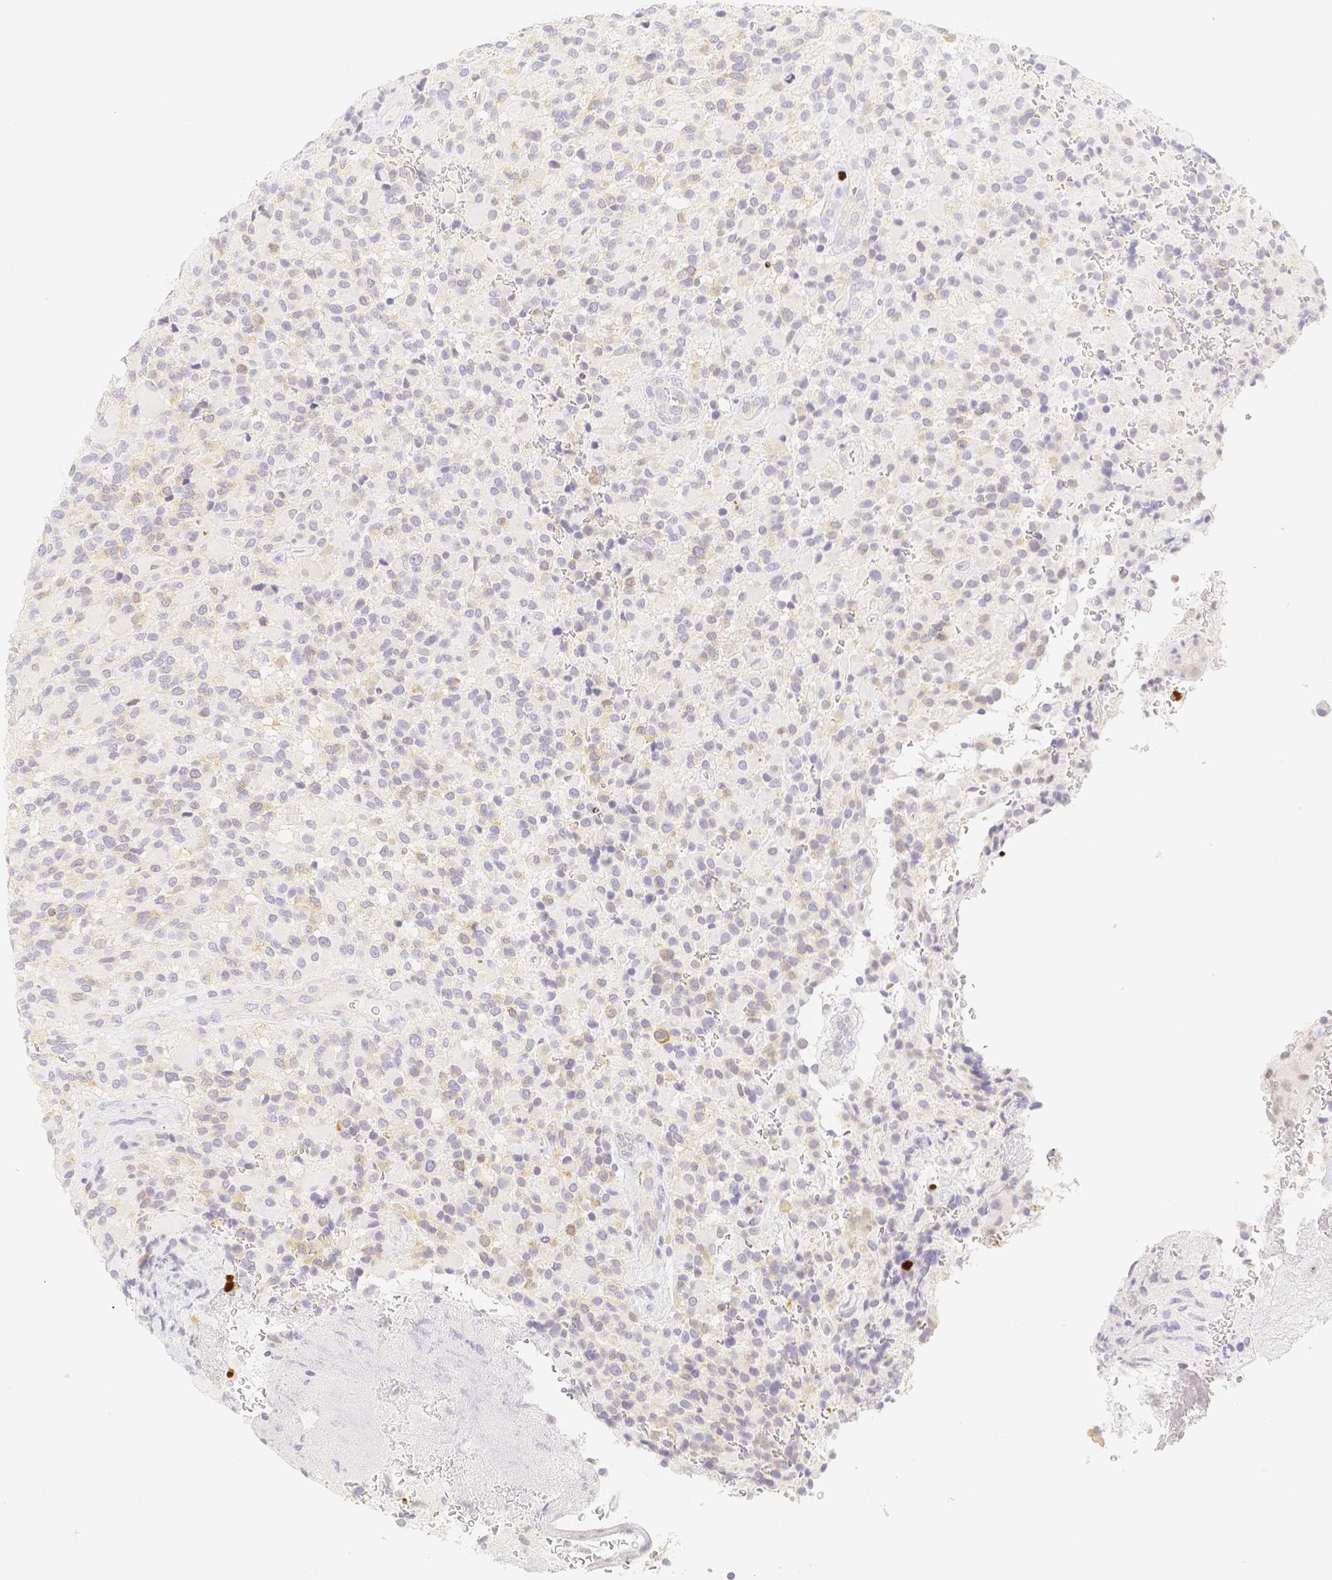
{"staining": {"intensity": "negative", "quantity": "none", "location": "none"}, "tissue": "glioma", "cell_type": "Tumor cells", "image_type": "cancer", "snomed": [{"axis": "morphology", "description": "Glioma, malignant, High grade"}, {"axis": "topography", "description": "Brain"}], "caption": "A high-resolution image shows IHC staining of glioma, which shows no significant positivity in tumor cells.", "gene": "PADI4", "patient": {"sex": "male", "age": 71}}